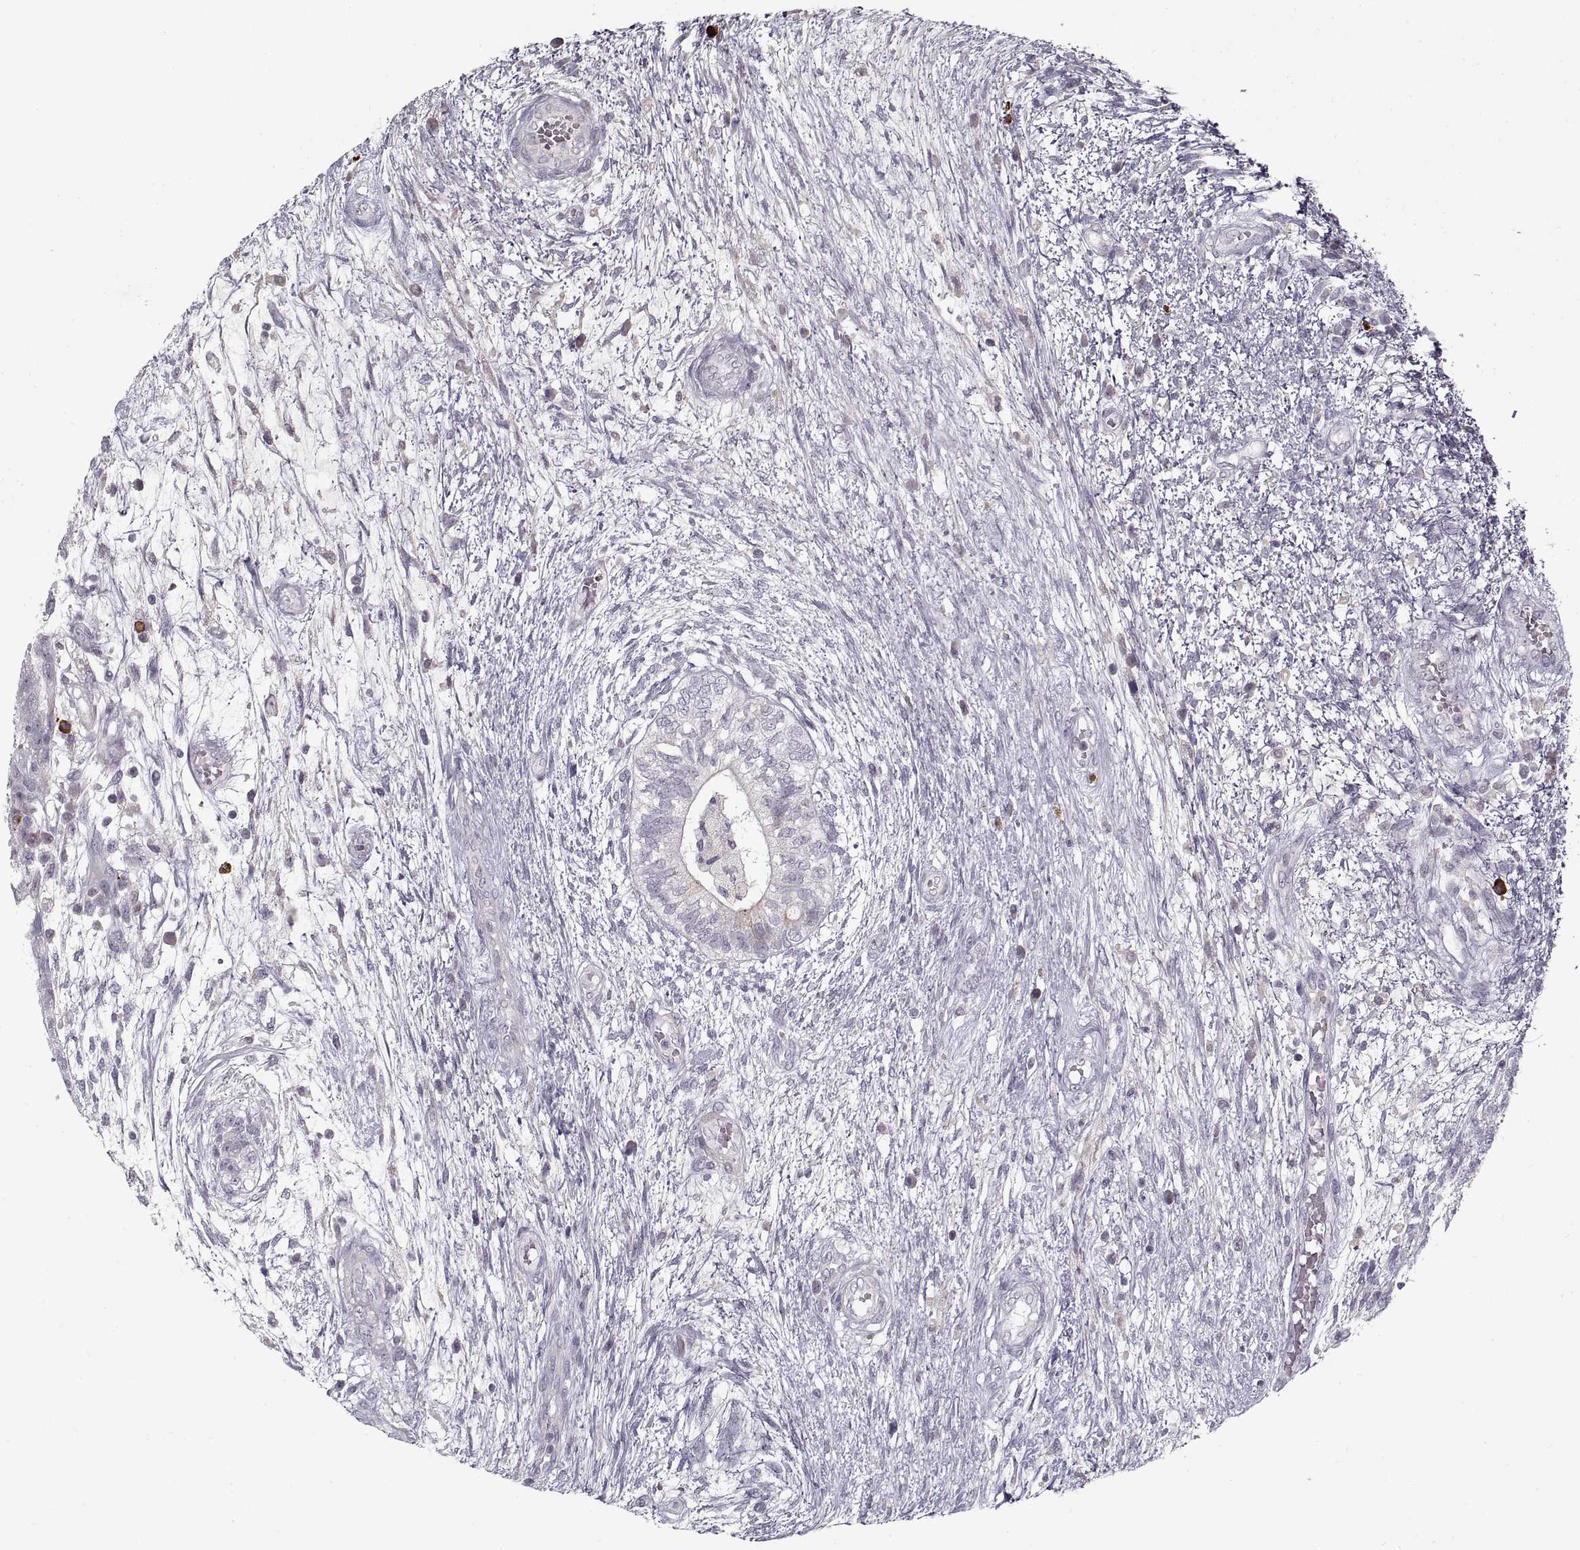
{"staining": {"intensity": "negative", "quantity": "none", "location": "none"}, "tissue": "testis cancer", "cell_type": "Tumor cells", "image_type": "cancer", "snomed": [{"axis": "morphology", "description": "Normal tissue, NOS"}, {"axis": "morphology", "description": "Carcinoma, Embryonal, NOS"}, {"axis": "topography", "description": "Testis"}, {"axis": "topography", "description": "Epididymis"}], "caption": "Protein analysis of testis embryonal carcinoma reveals no significant positivity in tumor cells.", "gene": "GAD2", "patient": {"sex": "male", "age": 32}}